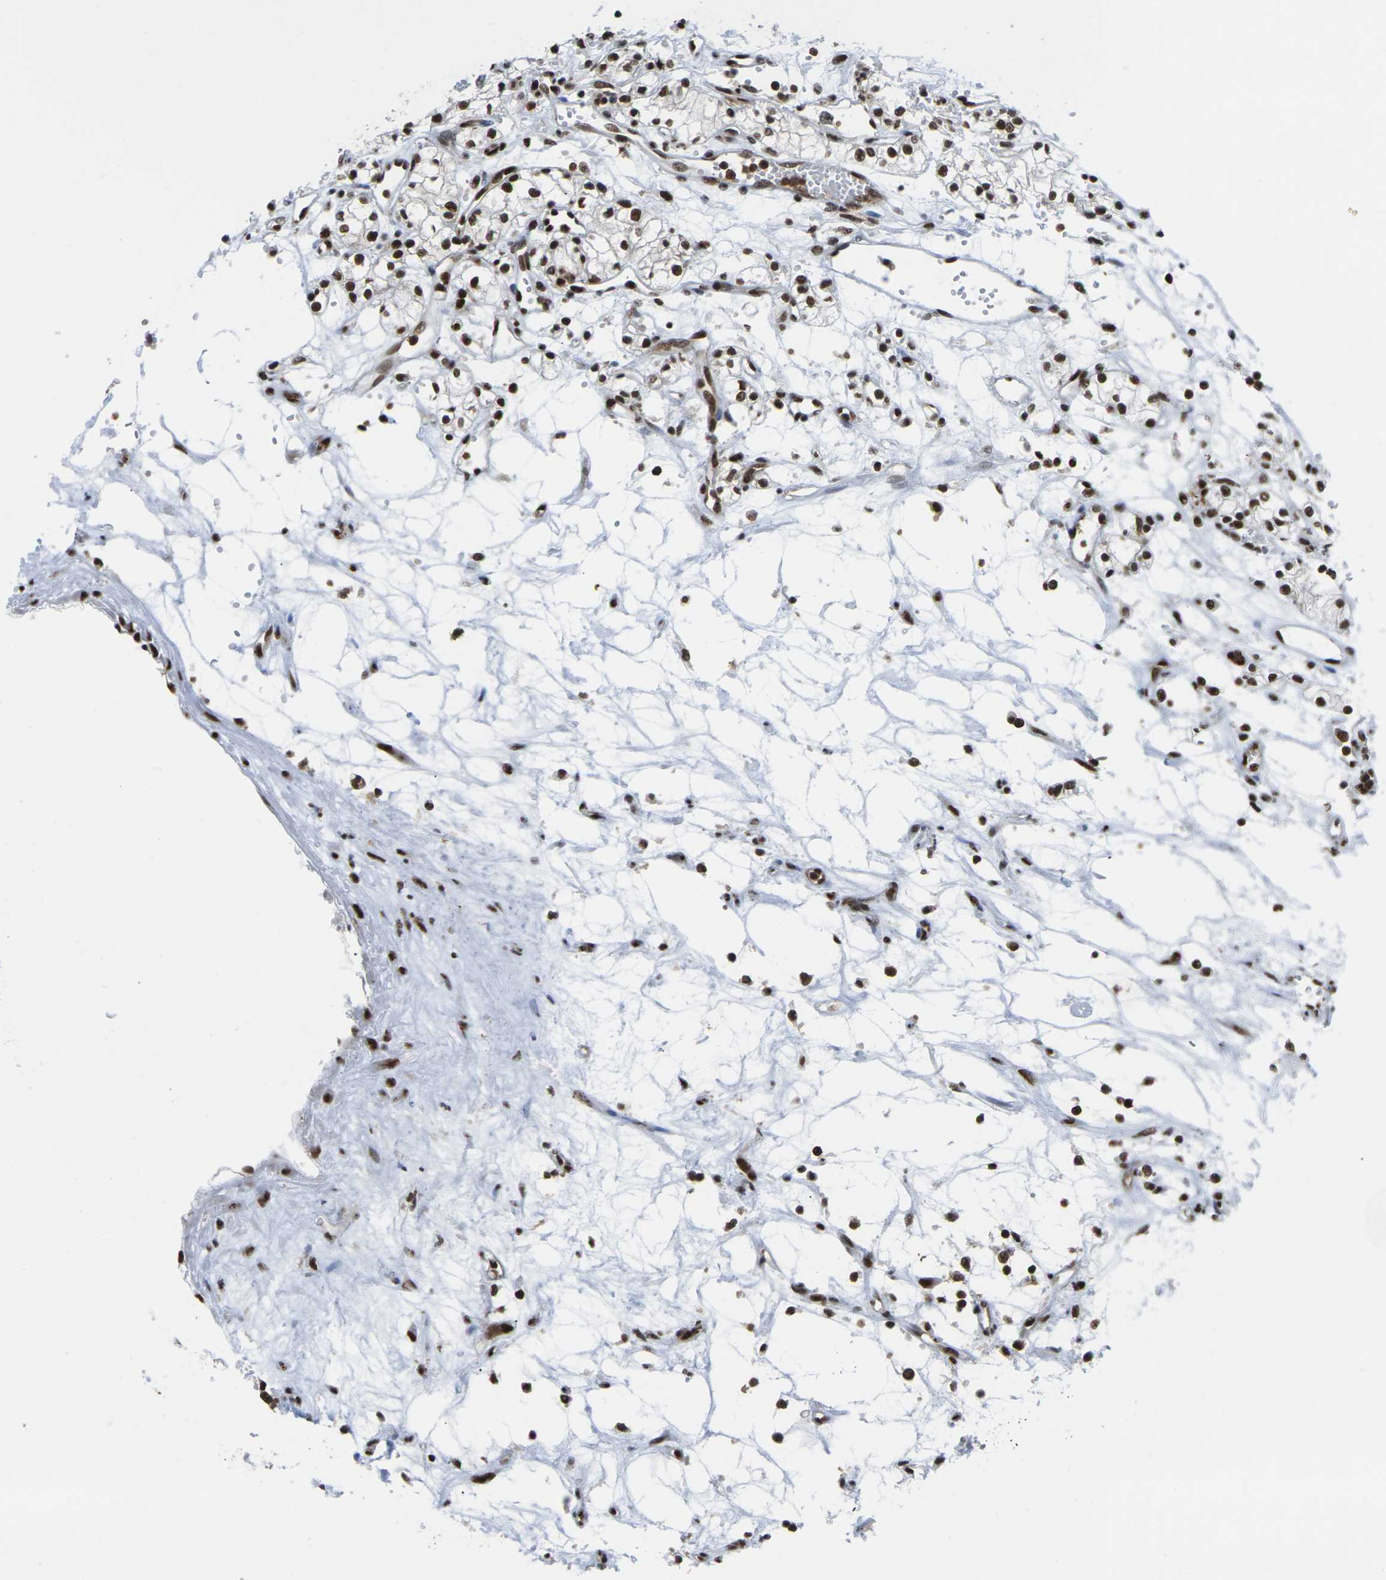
{"staining": {"intensity": "strong", "quantity": ">75%", "location": "nuclear"}, "tissue": "renal cancer", "cell_type": "Tumor cells", "image_type": "cancer", "snomed": [{"axis": "morphology", "description": "Normal tissue, NOS"}, {"axis": "morphology", "description": "Adenocarcinoma, NOS"}, {"axis": "topography", "description": "Kidney"}], "caption": "Tumor cells display strong nuclear expression in approximately >75% of cells in renal cancer.", "gene": "MAGOH", "patient": {"sex": "male", "age": 59}}